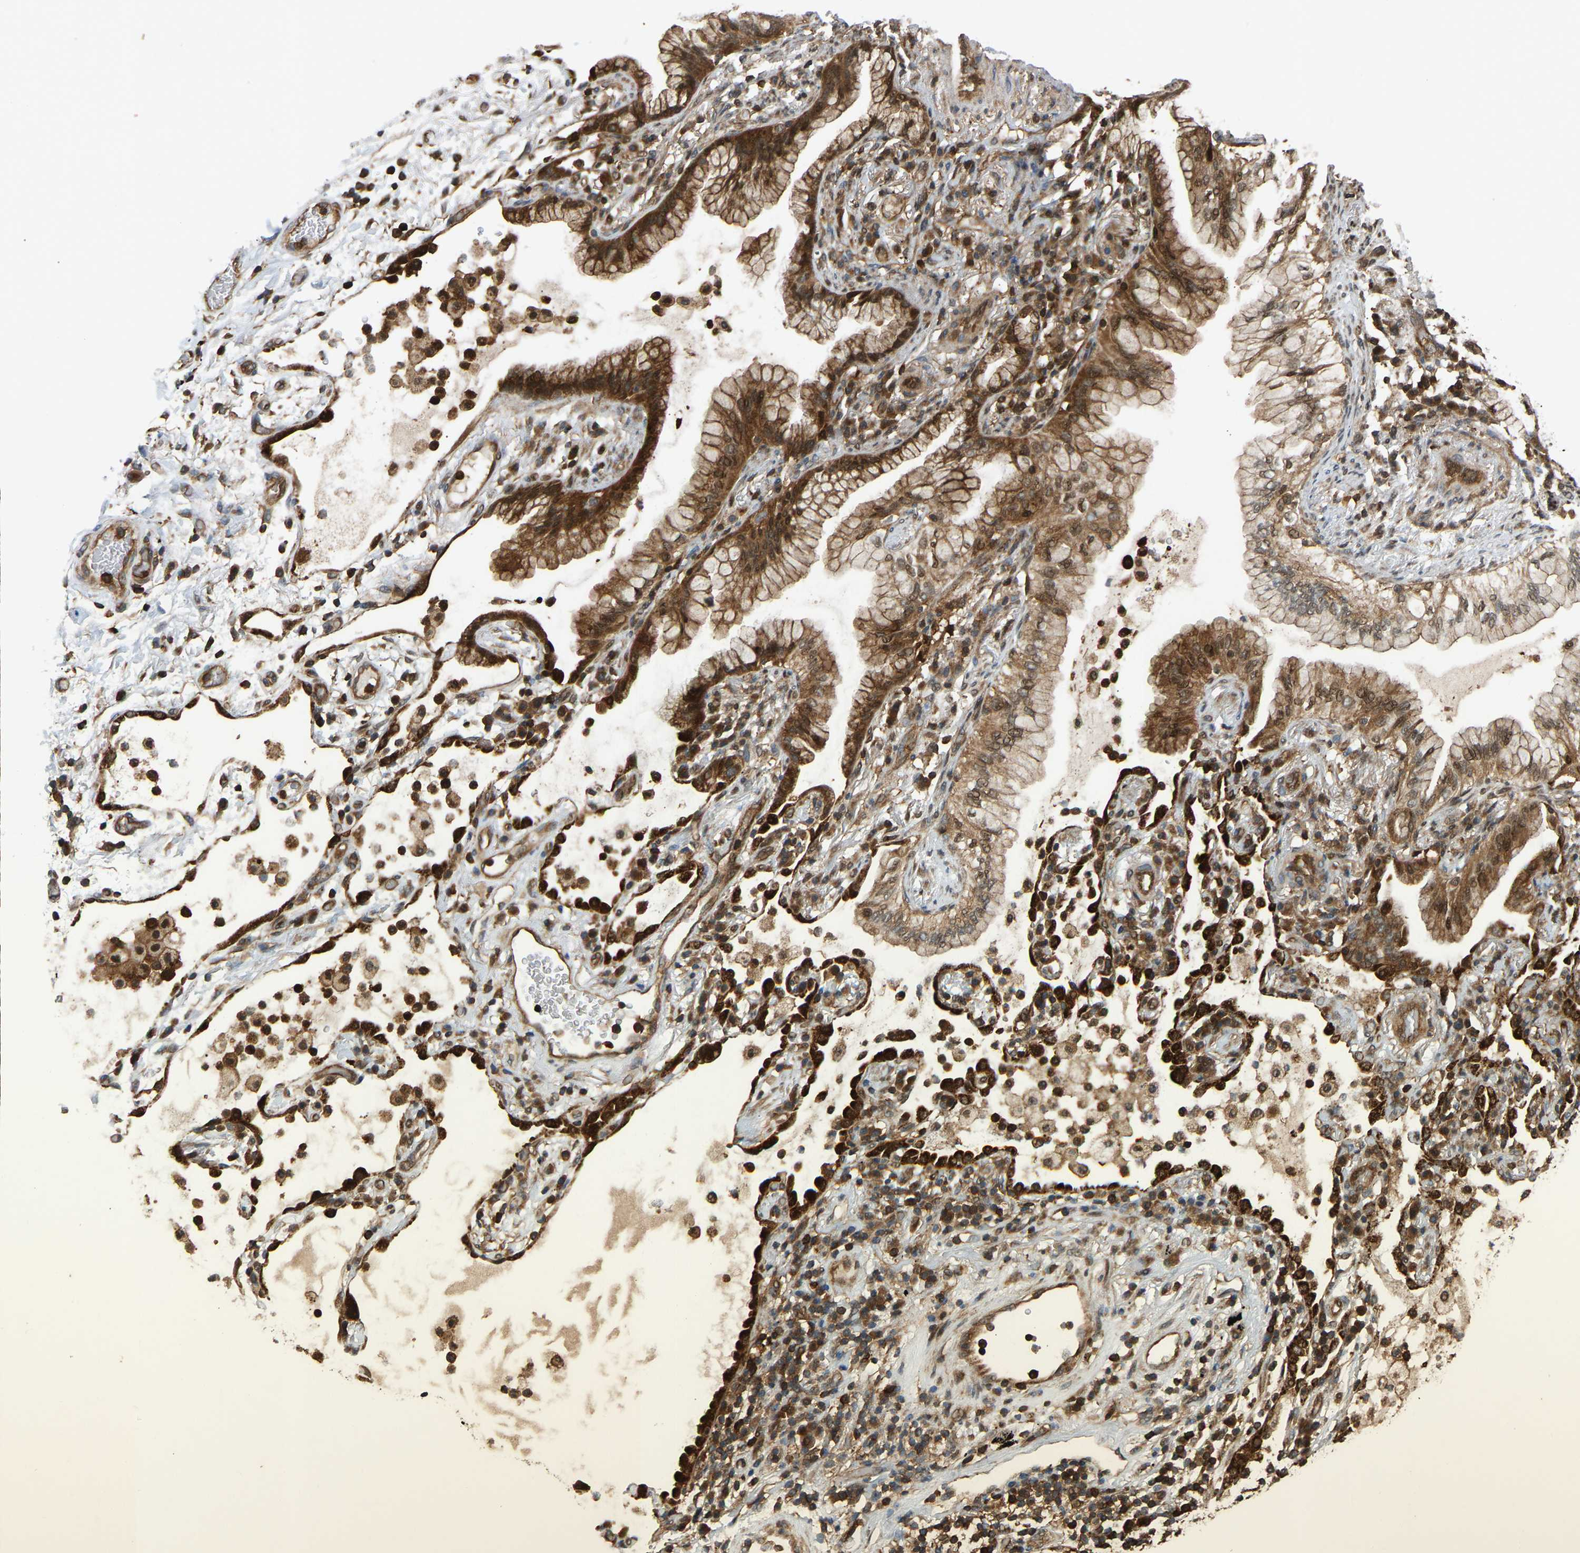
{"staining": {"intensity": "moderate", "quantity": ">75%", "location": "cytoplasmic/membranous"}, "tissue": "lung cancer", "cell_type": "Tumor cells", "image_type": "cancer", "snomed": [{"axis": "morphology", "description": "Adenocarcinoma, NOS"}, {"axis": "topography", "description": "Lung"}], "caption": "This micrograph exhibits immunohistochemistry staining of human lung adenocarcinoma, with medium moderate cytoplasmic/membranous staining in approximately >75% of tumor cells.", "gene": "GOPC", "patient": {"sex": "female", "age": 70}}